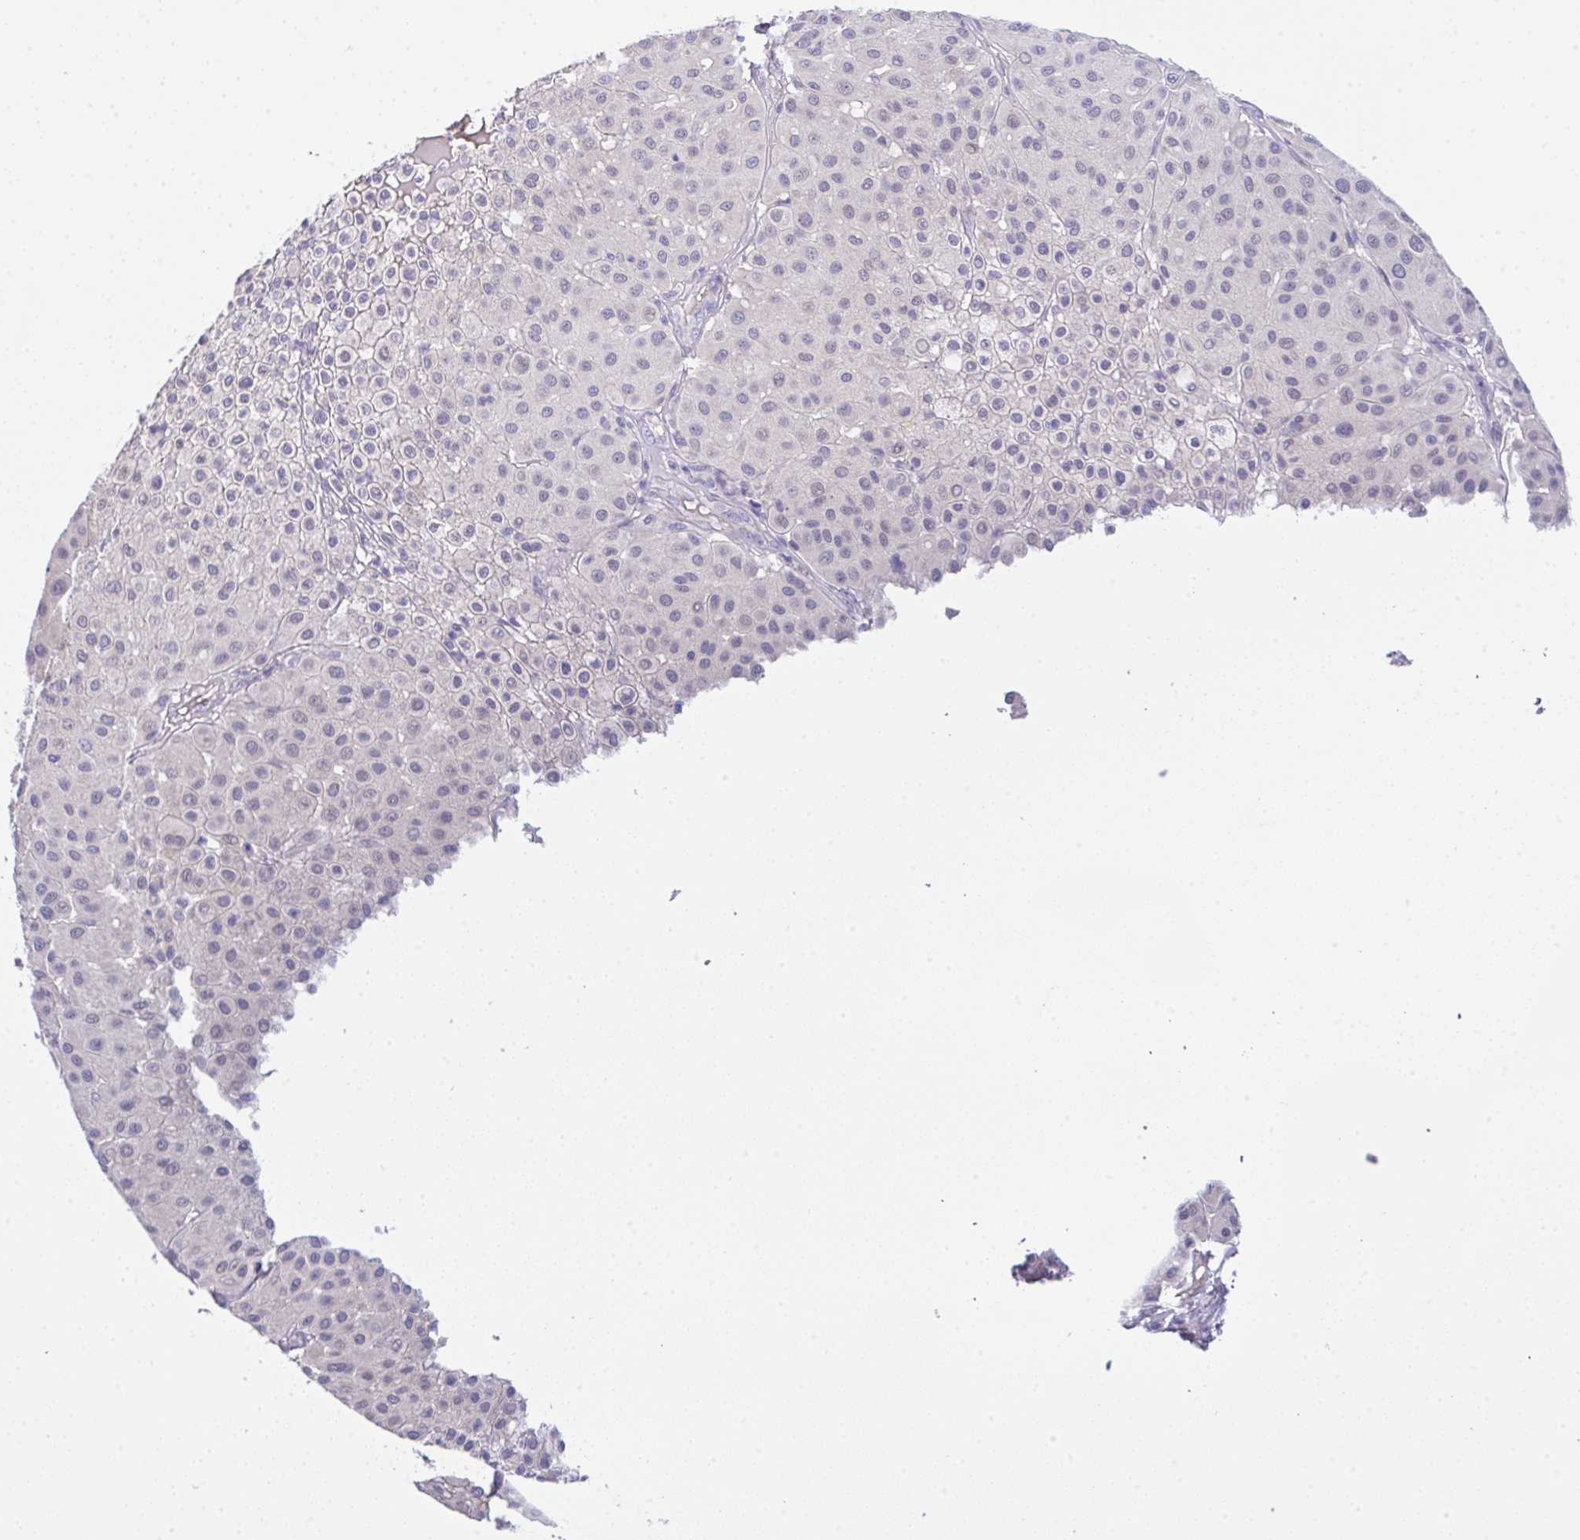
{"staining": {"intensity": "negative", "quantity": "none", "location": "none"}, "tissue": "melanoma", "cell_type": "Tumor cells", "image_type": "cancer", "snomed": [{"axis": "morphology", "description": "Malignant melanoma, Metastatic site"}, {"axis": "topography", "description": "Smooth muscle"}], "caption": "DAB immunohistochemical staining of malignant melanoma (metastatic site) reveals no significant positivity in tumor cells.", "gene": "SERPINE3", "patient": {"sex": "male", "age": 41}}